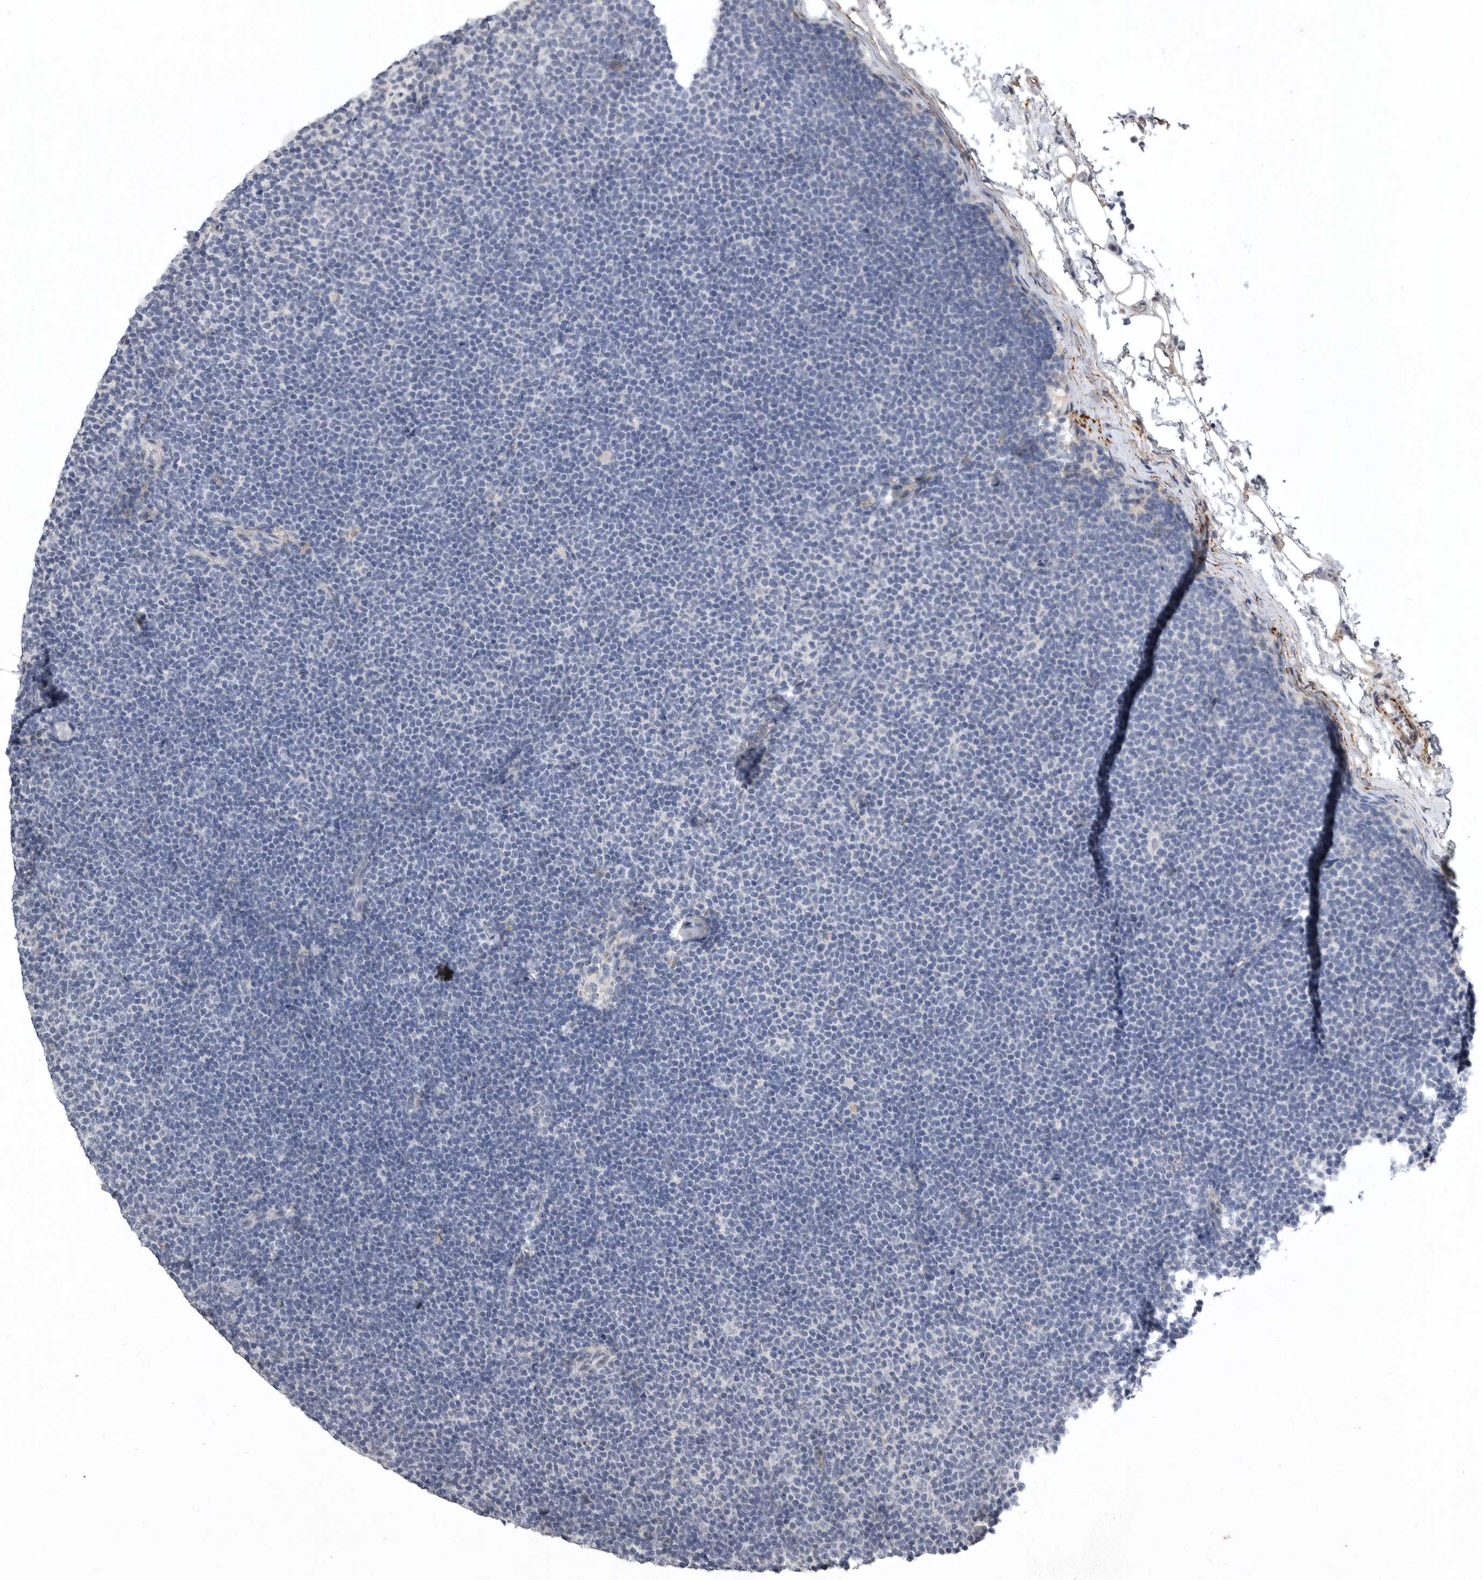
{"staining": {"intensity": "negative", "quantity": "none", "location": "none"}, "tissue": "lymphoma", "cell_type": "Tumor cells", "image_type": "cancer", "snomed": [{"axis": "morphology", "description": "Malignant lymphoma, non-Hodgkin's type, Low grade"}, {"axis": "topography", "description": "Lymph node"}], "caption": "Human lymphoma stained for a protein using immunohistochemistry demonstrates no staining in tumor cells.", "gene": "CRP", "patient": {"sex": "female", "age": 53}}